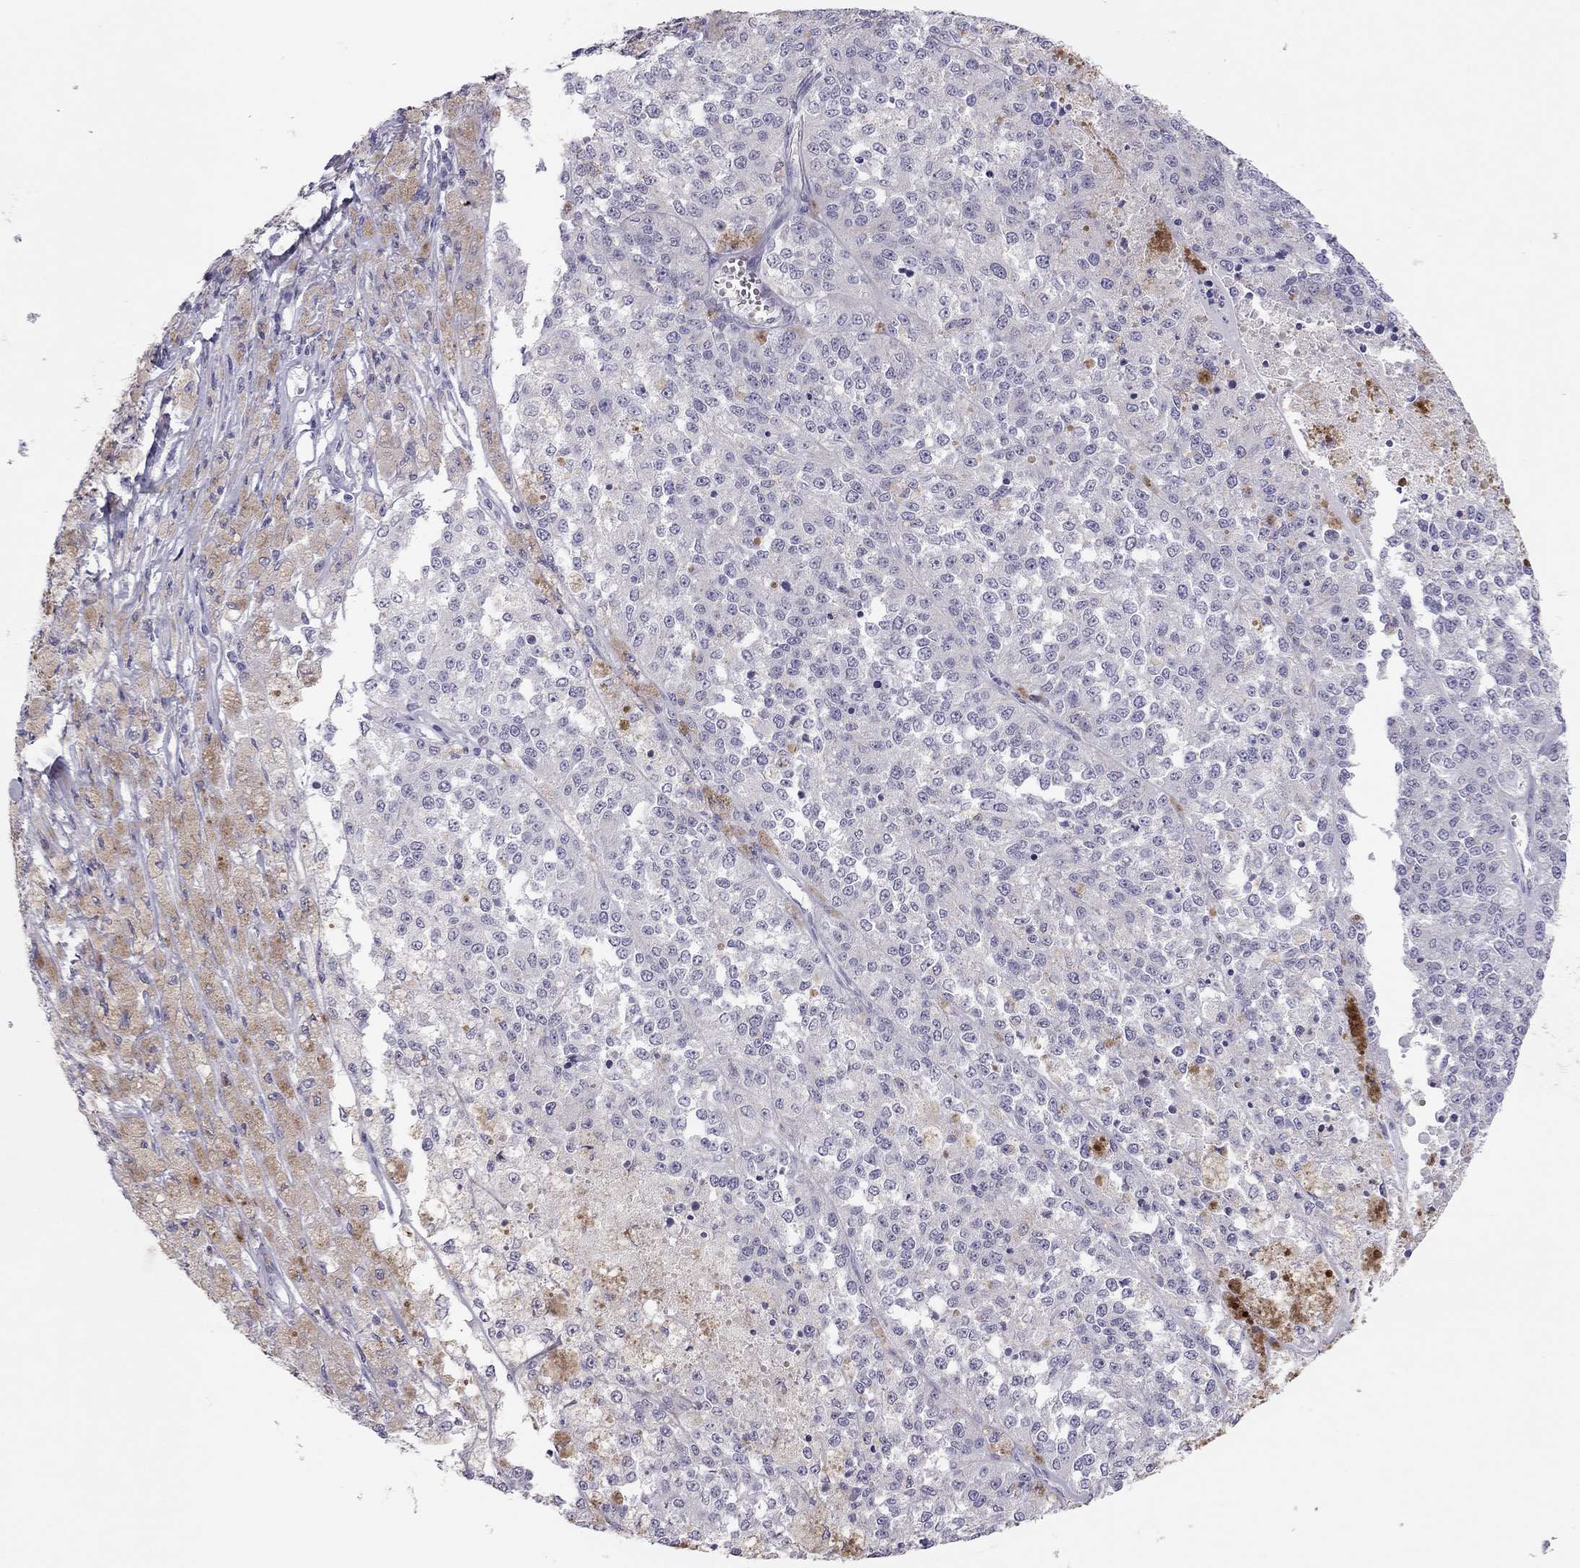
{"staining": {"intensity": "negative", "quantity": "none", "location": "none"}, "tissue": "melanoma", "cell_type": "Tumor cells", "image_type": "cancer", "snomed": [{"axis": "morphology", "description": "Malignant melanoma, Metastatic site"}, {"axis": "topography", "description": "Lymph node"}], "caption": "IHC photomicrograph of neoplastic tissue: melanoma stained with DAB (3,3'-diaminobenzidine) reveals no significant protein expression in tumor cells. Nuclei are stained in blue.", "gene": "ADORA2A", "patient": {"sex": "female", "age": 64}}